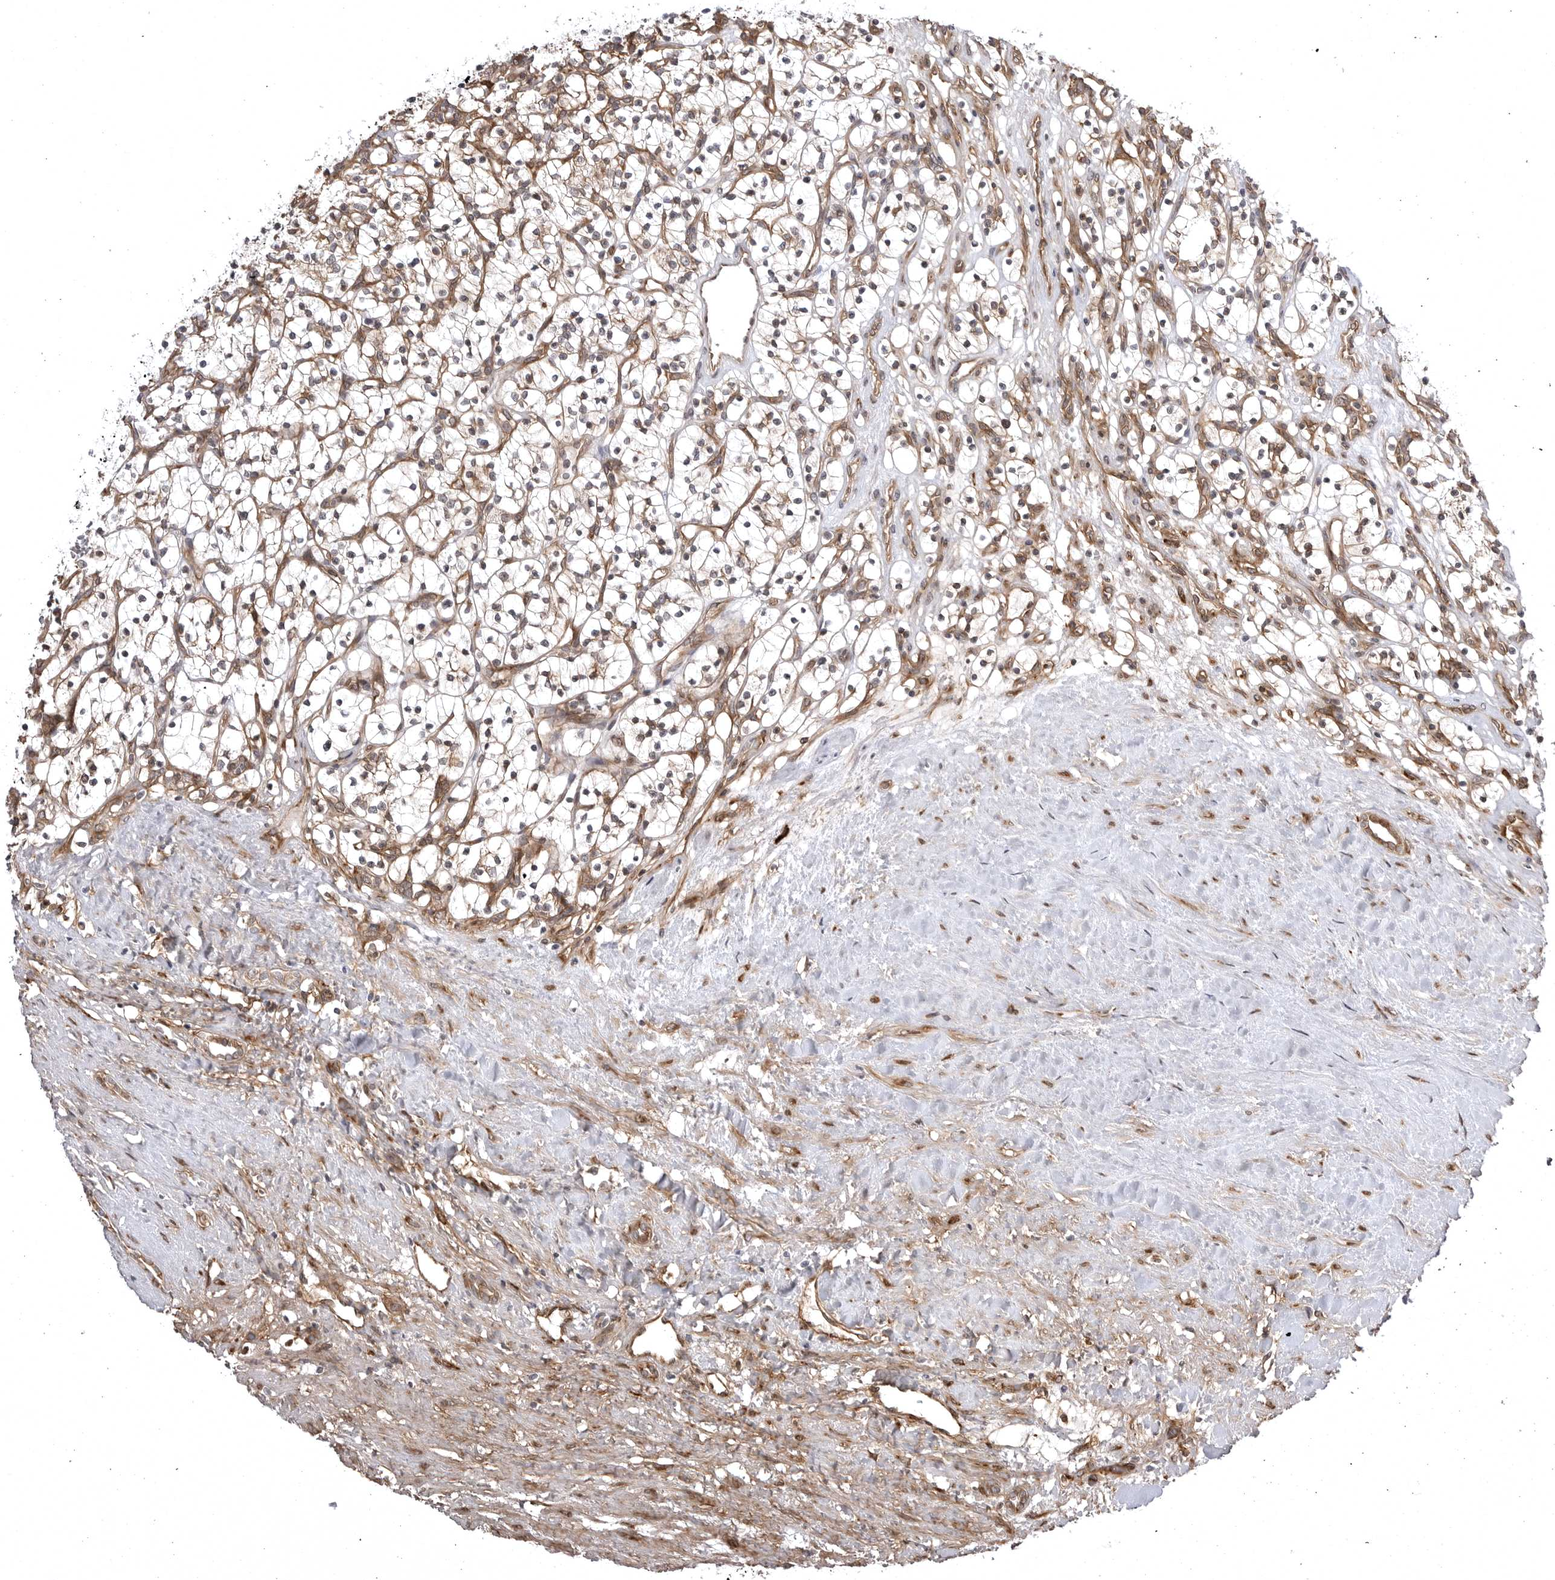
{"staining": {"intensity": "weak", "quantity": "25%-75%", "location": "cytoplasmic/membranous"}, "tissue": "renal cancer", "cell_type": "Tumor cells", "image_type": "cancer", "snomed": [{"axis": "morphology", "description": "Adenocarcinoma, NOS"}, {"axis": "topography", "description": "Kidney"}], "caption": "Renal cancer tissue shows weak cytoplasmic/membranous expression in about 25%-75% of tumor cells", "gene": "ARL5A", "patient": {"sex": "female", "age": 57}}